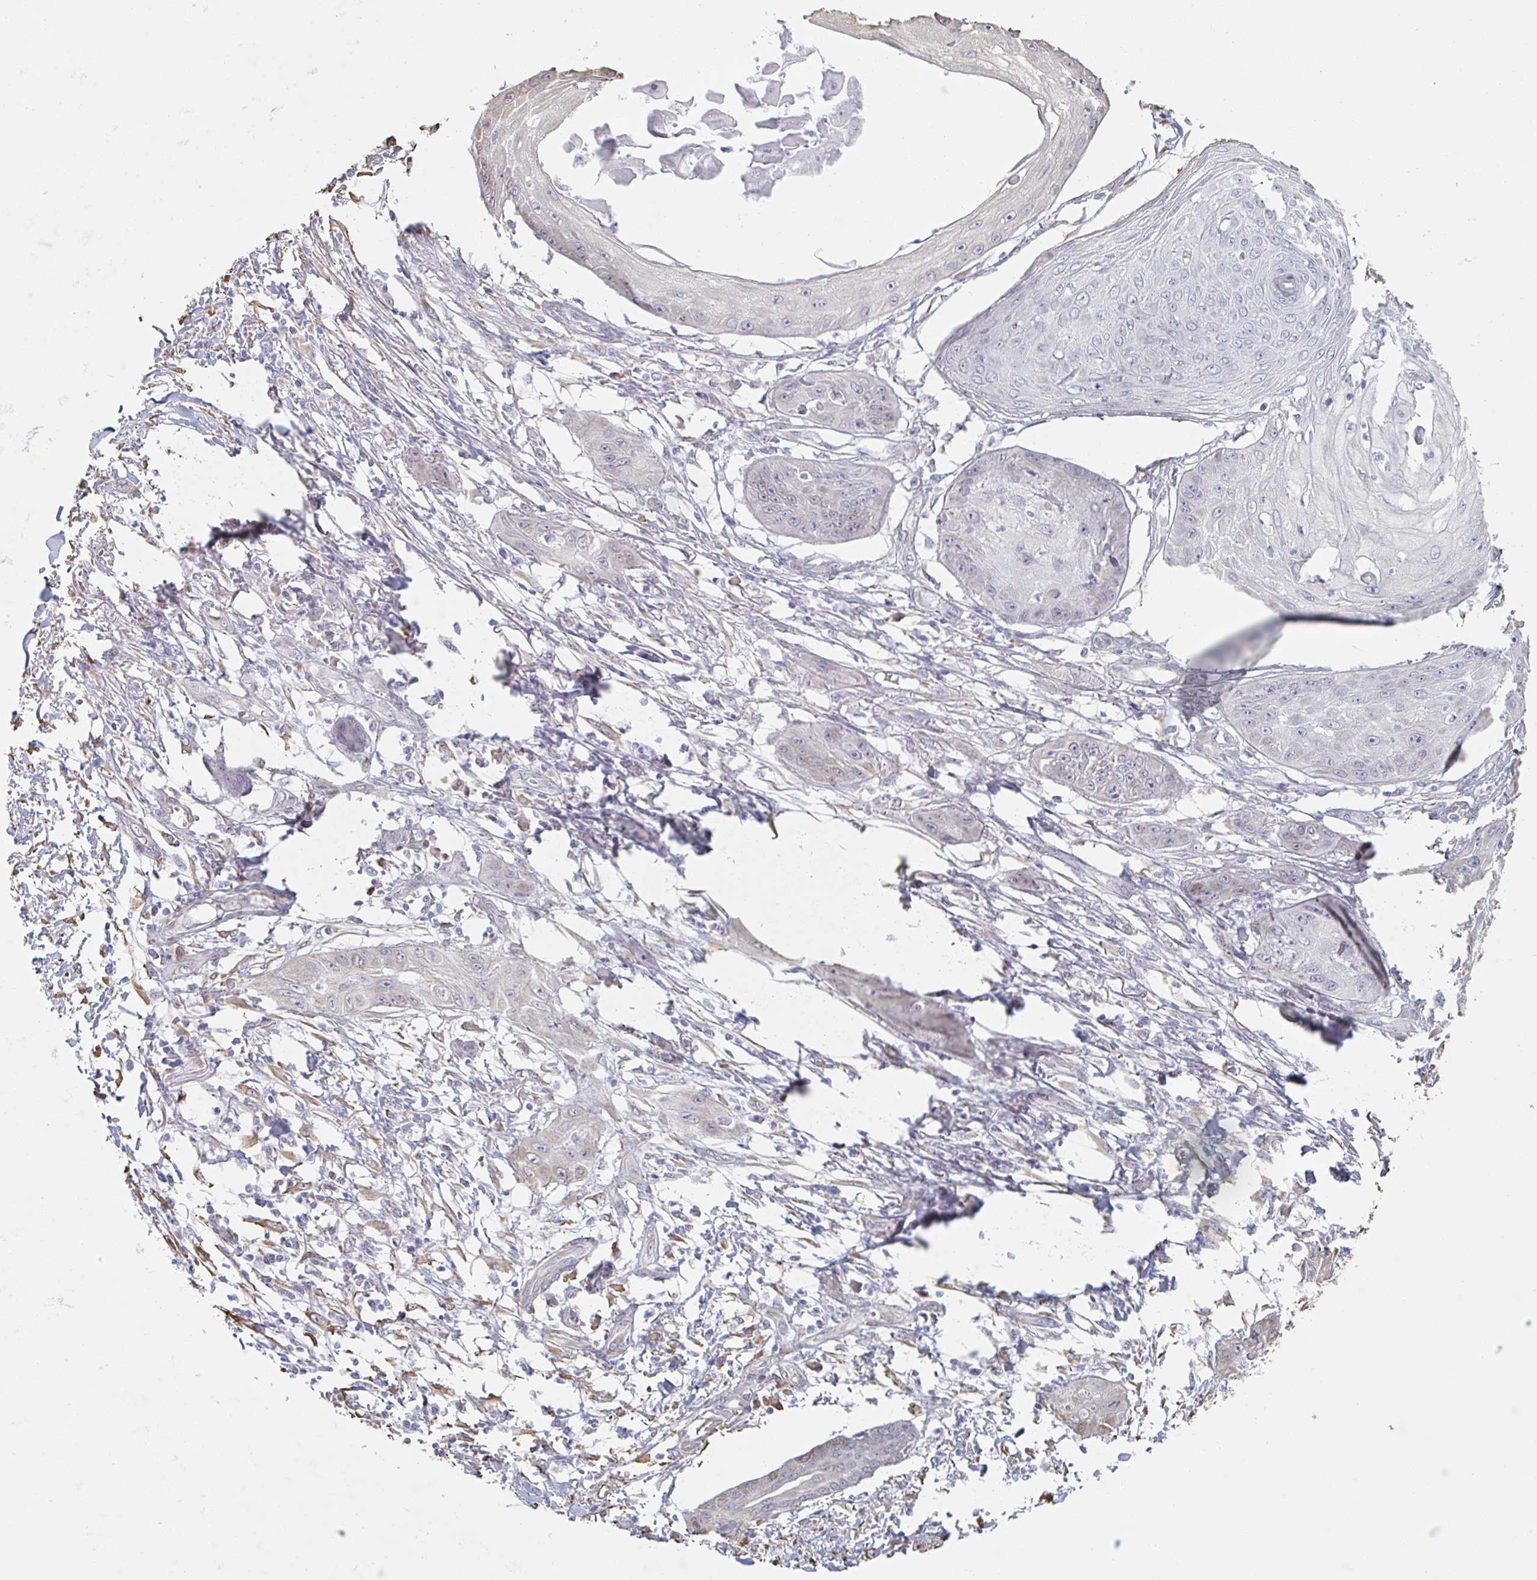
{"staining": {"intensity": "negative", "quantity": "none", "location": "none"}, "tissue": "skin cancer", "cell_type": "Tumor cells", "image_type": "cancer", "snomed": [{"axis": "morphology", "description": "Squamous cell carcinoma, NOS"}, {"axis": "topography", "description": "Skin"}], "caption": "Tumor cells show no significant positivity in skin squamous cell carcinoma.", "gene": "RAB5IF", "patient": {"sex": "male", "age": 70}}